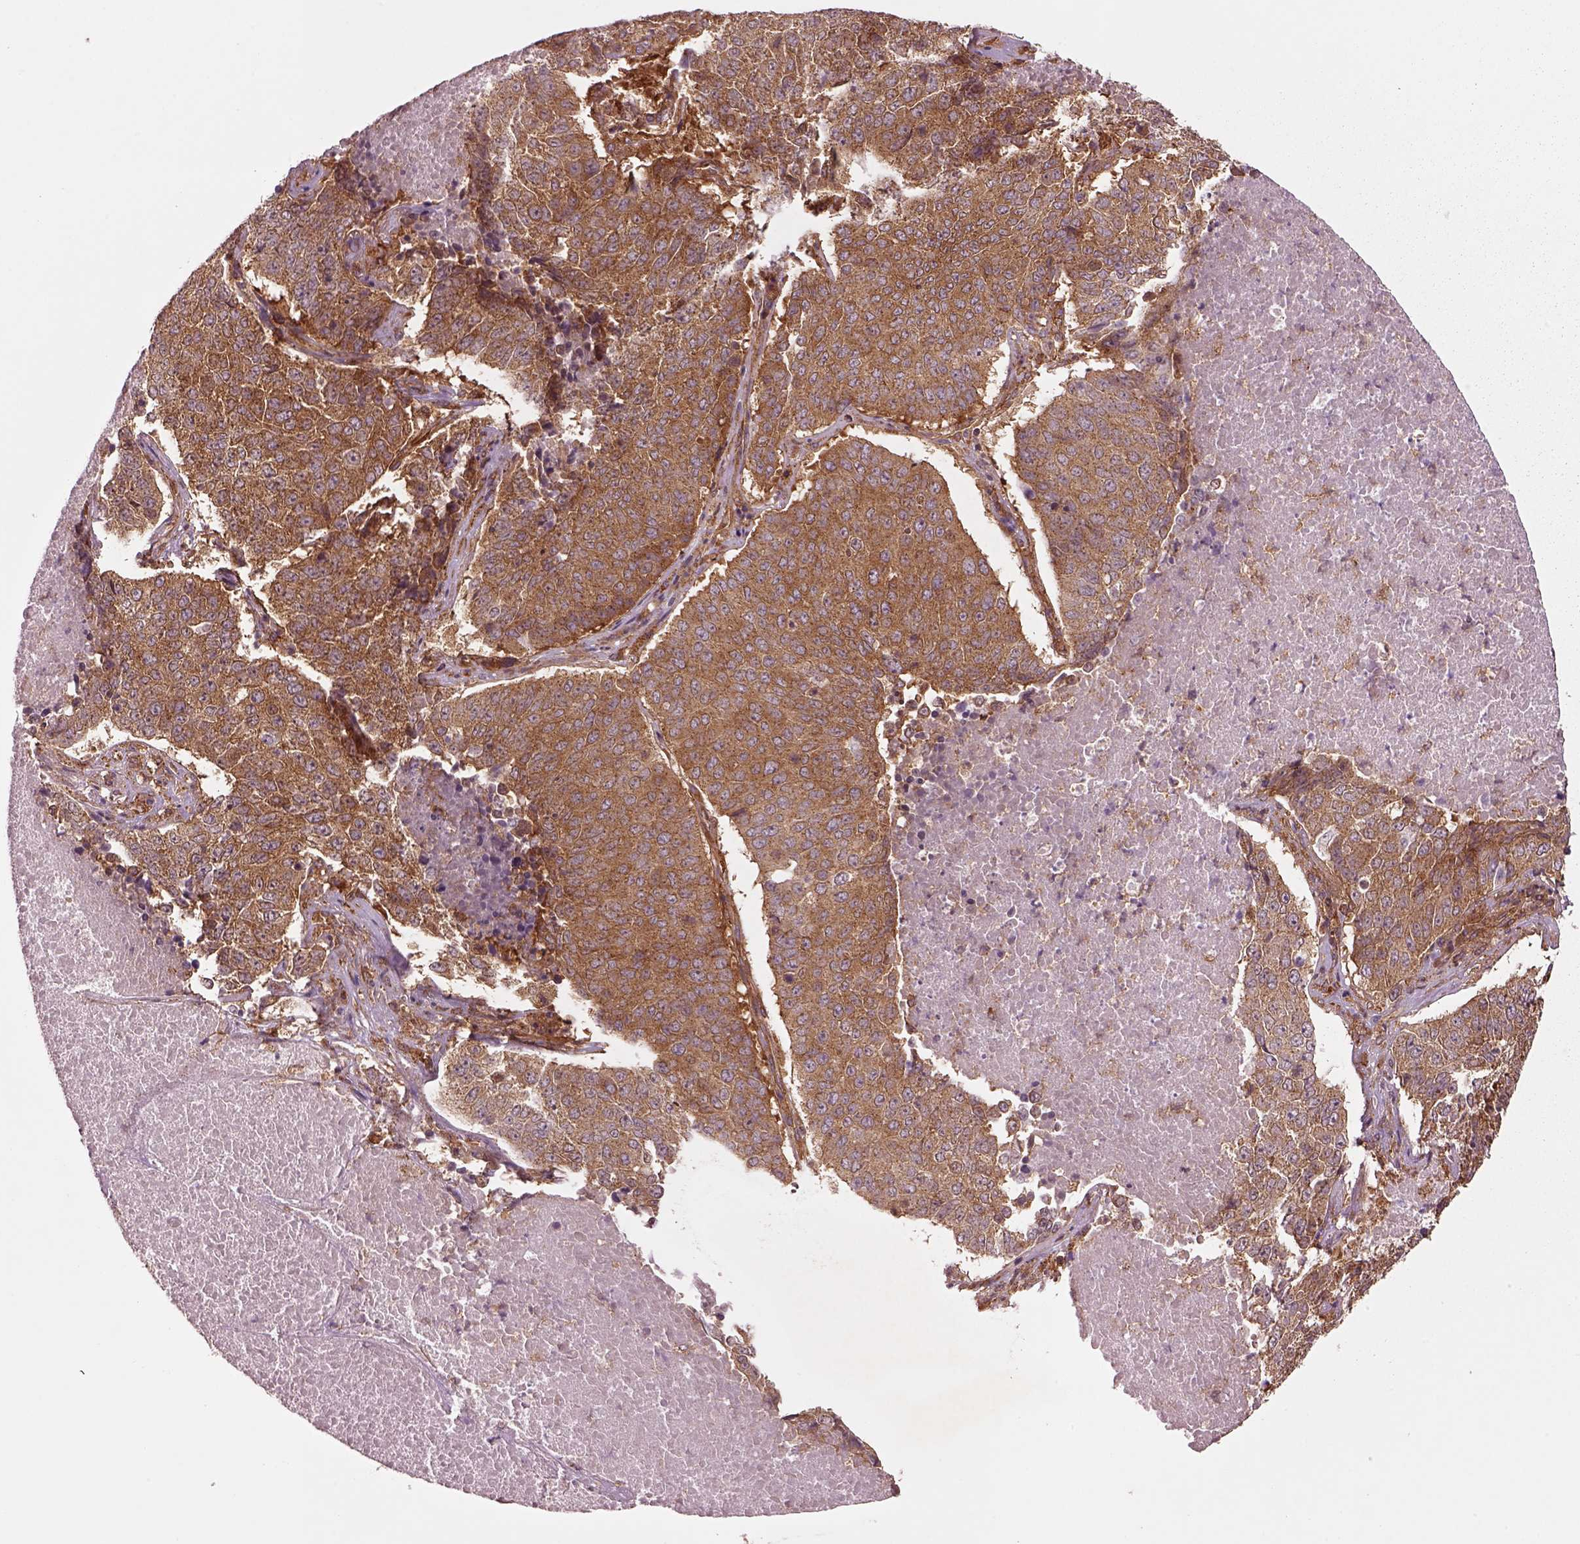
{"staining": {"intensity": "moderate", "quantity": ">75%", "location": "cytoplasmic/membranous"}, "tissue": "lung cancer", "cell_type": "Tumor cells", "image_type": "cancer", "snomed": [{"axis": "morphology", "description": "Normal tissue, NOS"}, {"axis": "morphology", "description": "Squamous cell carcinoma, NOS"}, {"axis": "topography", "description": "Bronchus"}, {"axis": "topography", "description": "Lung"}], "caption": "Lung cancer stained with DAB (3,3'-diaminobenzidine) immunohistochemistry displays medium levels of moderate cytoplasmic/membranous positivity in approximately >75% of tumor cells.", "gene": "WASHC2A", "patient": {"sex": "male", "age": 64}}